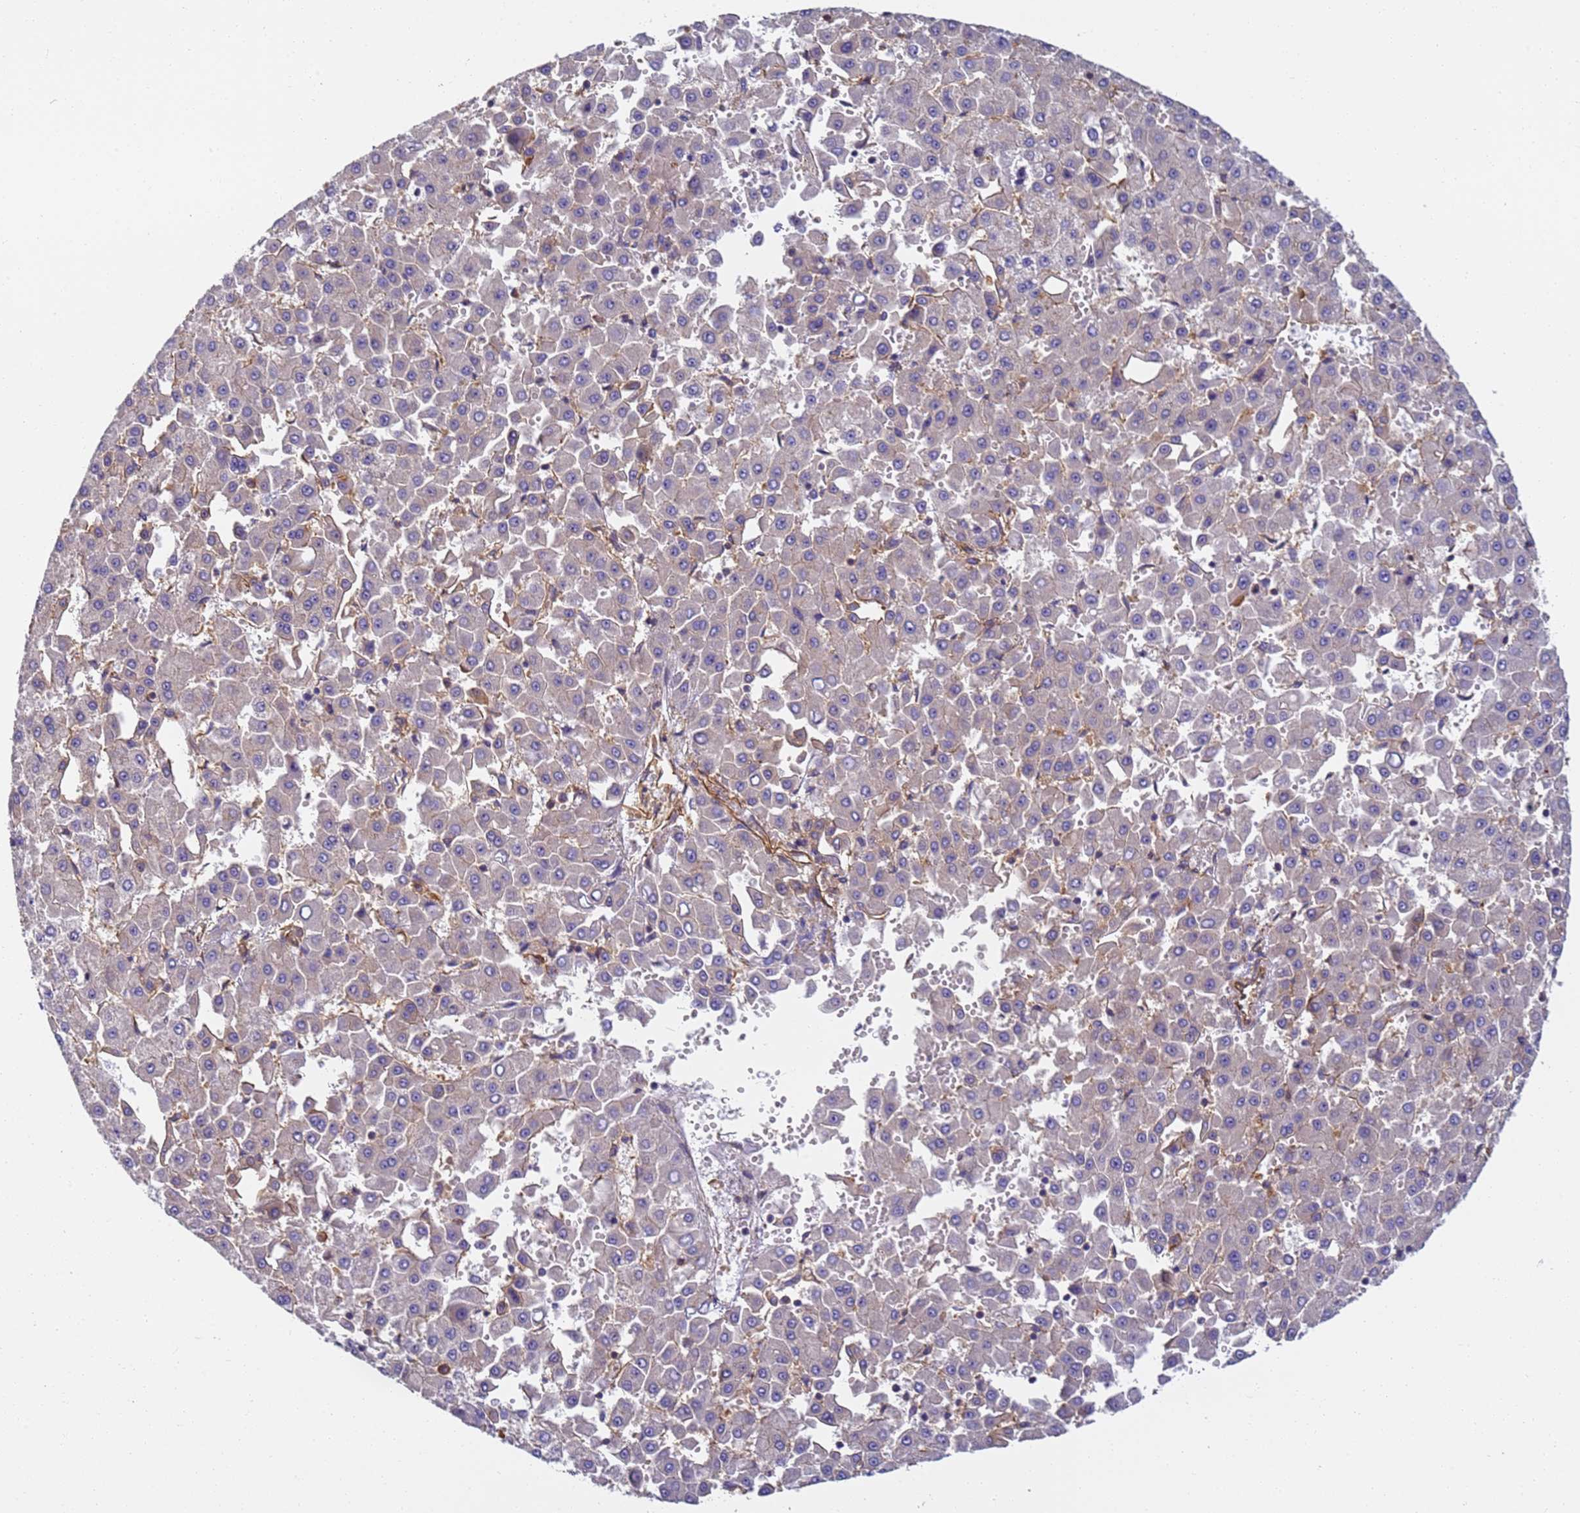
{"staining": {"intensity": "moderate", "quantity": "<25%", "location": "cytoplasmic/membranous"}, "tissue": "liver cancer", "cell_type": "Tumor cells", "image_type": "cancer", "snomed": [{"axis": "morphology", "description": "Carcinoma, Hepatocellular, NOS"}, {"axis": "topography", "description": "Liver"}], "caption": "Liver hepatocellular carcinoma stained with DAB (3,3'-diaminobenzidine) immunohistochemistry (IHC) reveals low levels of moderate cytoplasmic/membranous expression in approximately <25% of tumor cells.", "gene": "DYNC1I2", "patient": {"sex": "male", "age": 47}}